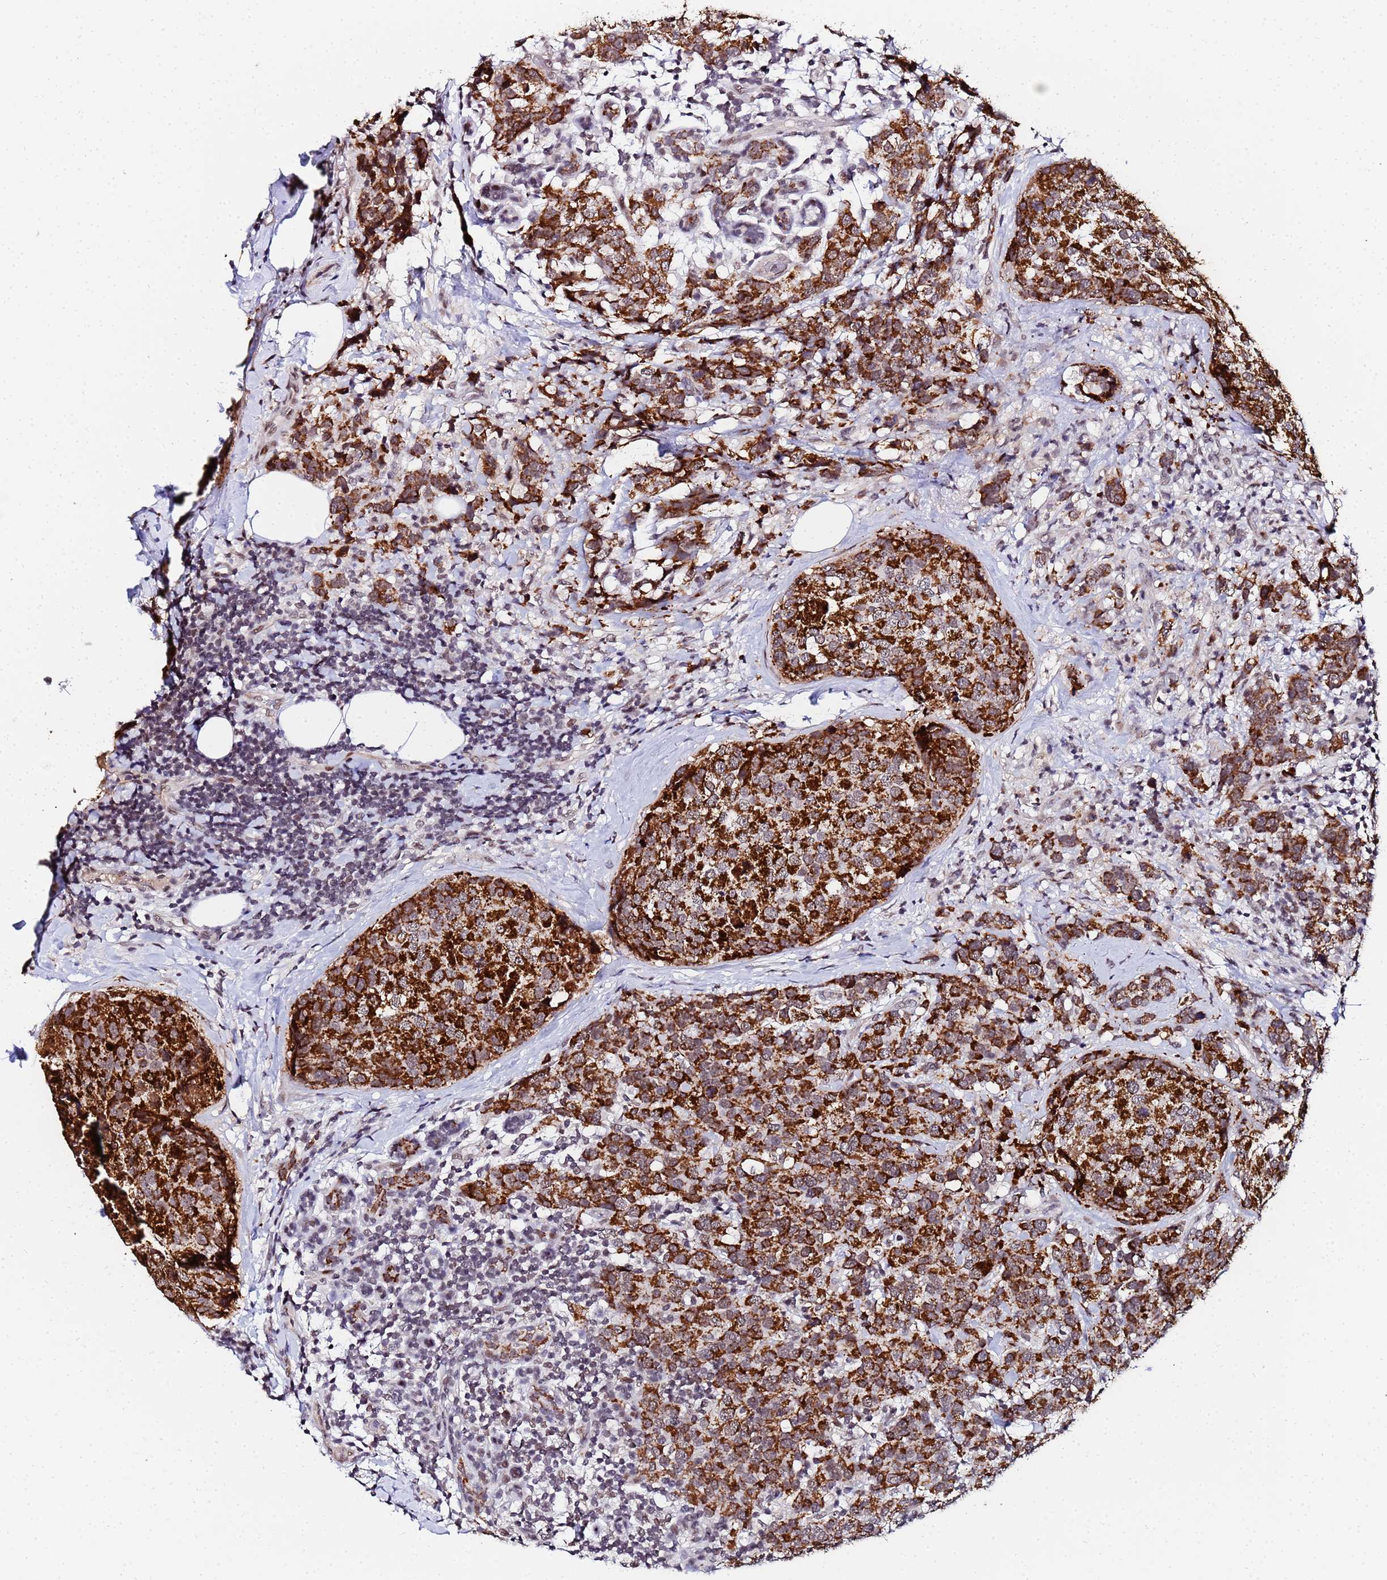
{"staining": {"intensity": "strong", "quantity": ">75%", "location": "cytoplasmic/membranous"}, "tissue": "breast cancer", "cell_type": "Tumor cells", "image_type": "cancer", "snomed": [{"axis": "morphology", "description": "Lobular carcinoma"}, {"axis": "topography", "description": "Breast"}], "caption": "A micrograph of breast lobular carcinoma stained for a protein shows strong cytoplasmic/membranous brown staining in tumor cells.", "gene": "CKMT1A", "patient": {"sex": "female", "age": 59}}